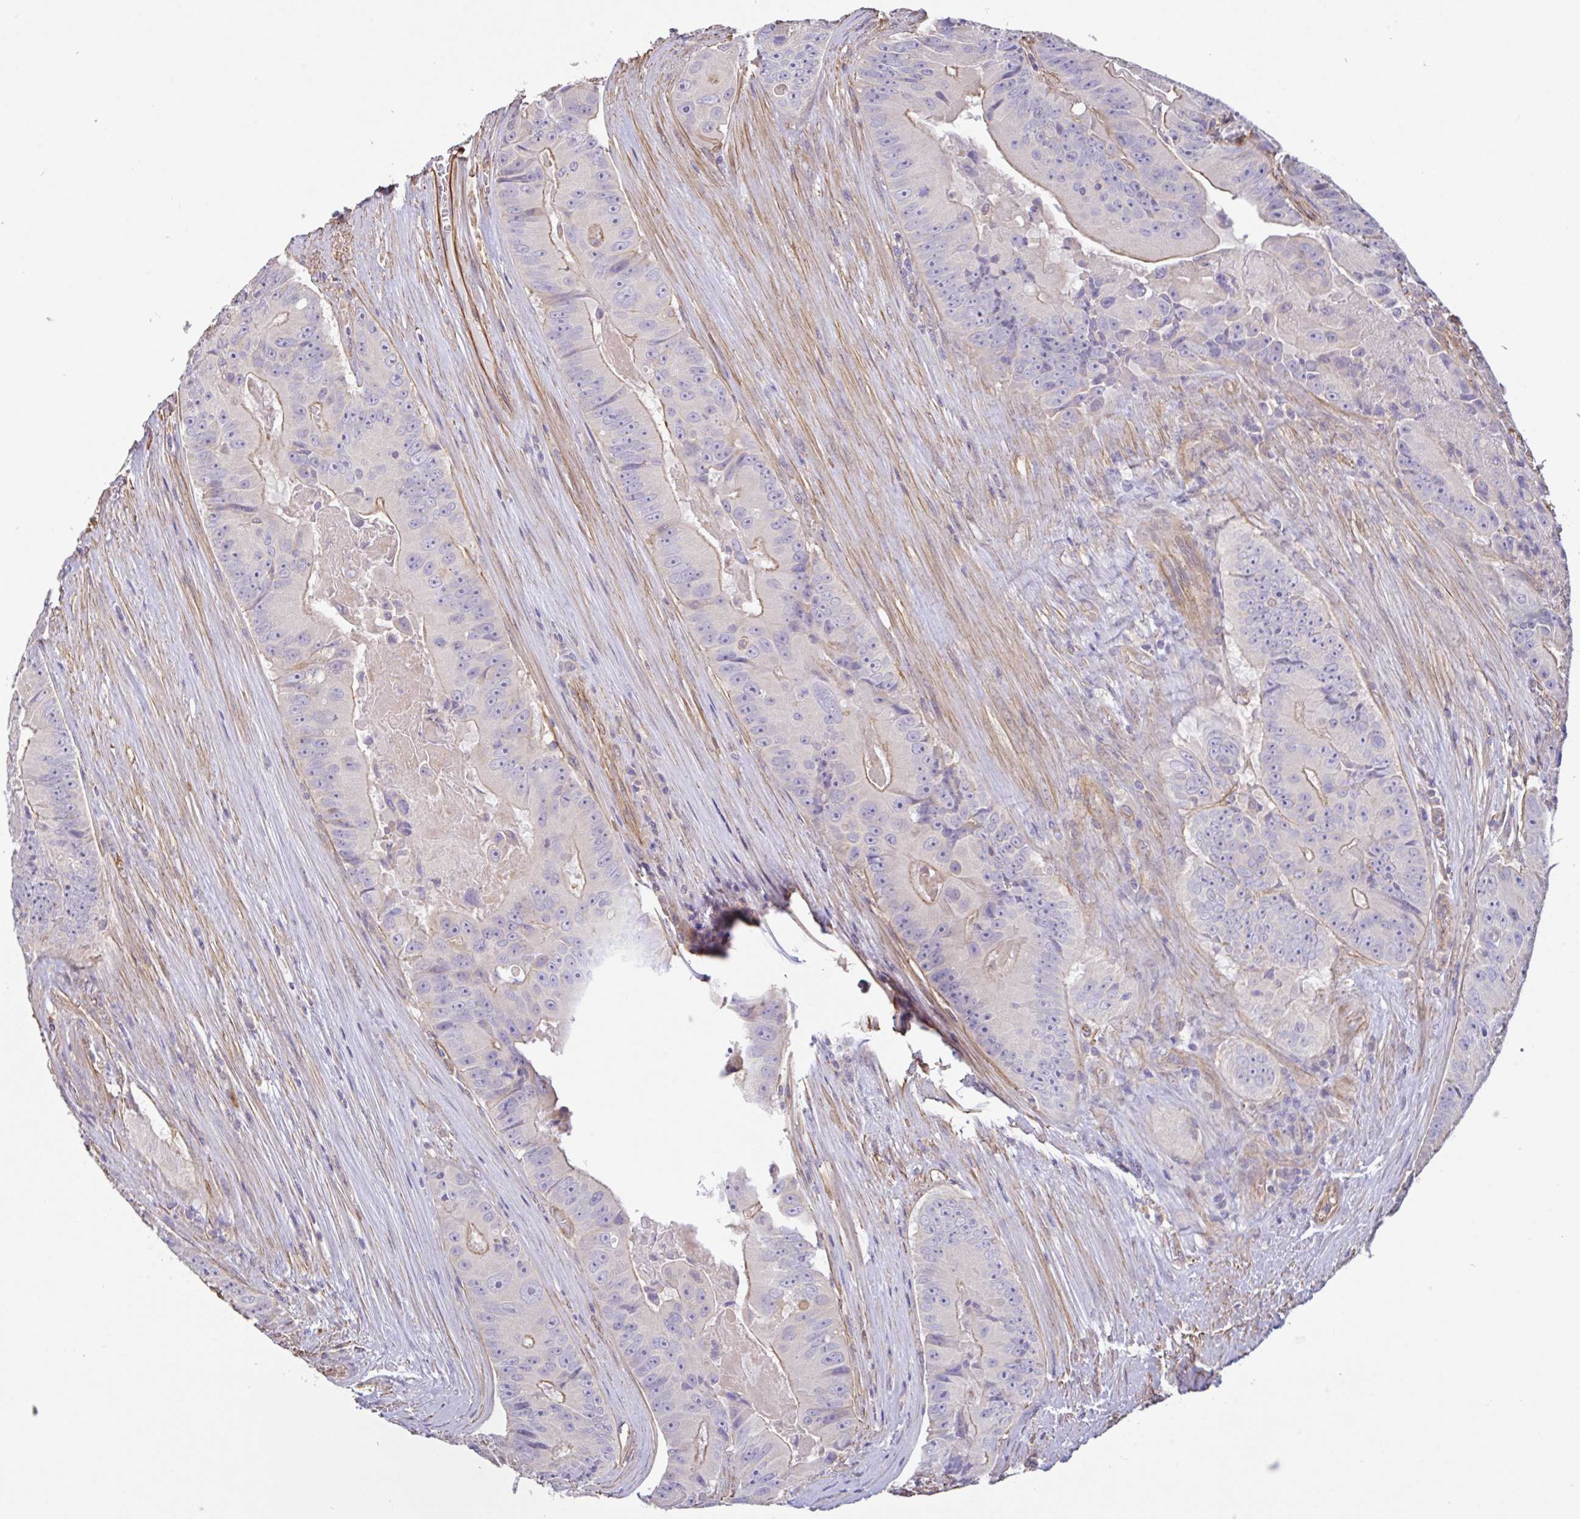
{"staining": {"intensity": "moderate", "quantity": "<25%", "location": "cytoplasmic/membranous"}, "tissue": "colorectal cancer", "cell_type": "Tumor cells", "image_type": "cancer", "snomed": [{"axis": "morphology", "description": "Adenocarcinoma, NOS"}, {"axis": "topography", "description": "Colon"}], "caption": "A brown stain highlights moderate cytoplasmic/membranous staining of a protein in colorectal adenocarcinoma tumor cells. The protein is shown in brown color, while the nuclei are stained blue.", "gene": "PLCD4", "patient": {"sex": "female", "age": 86}}